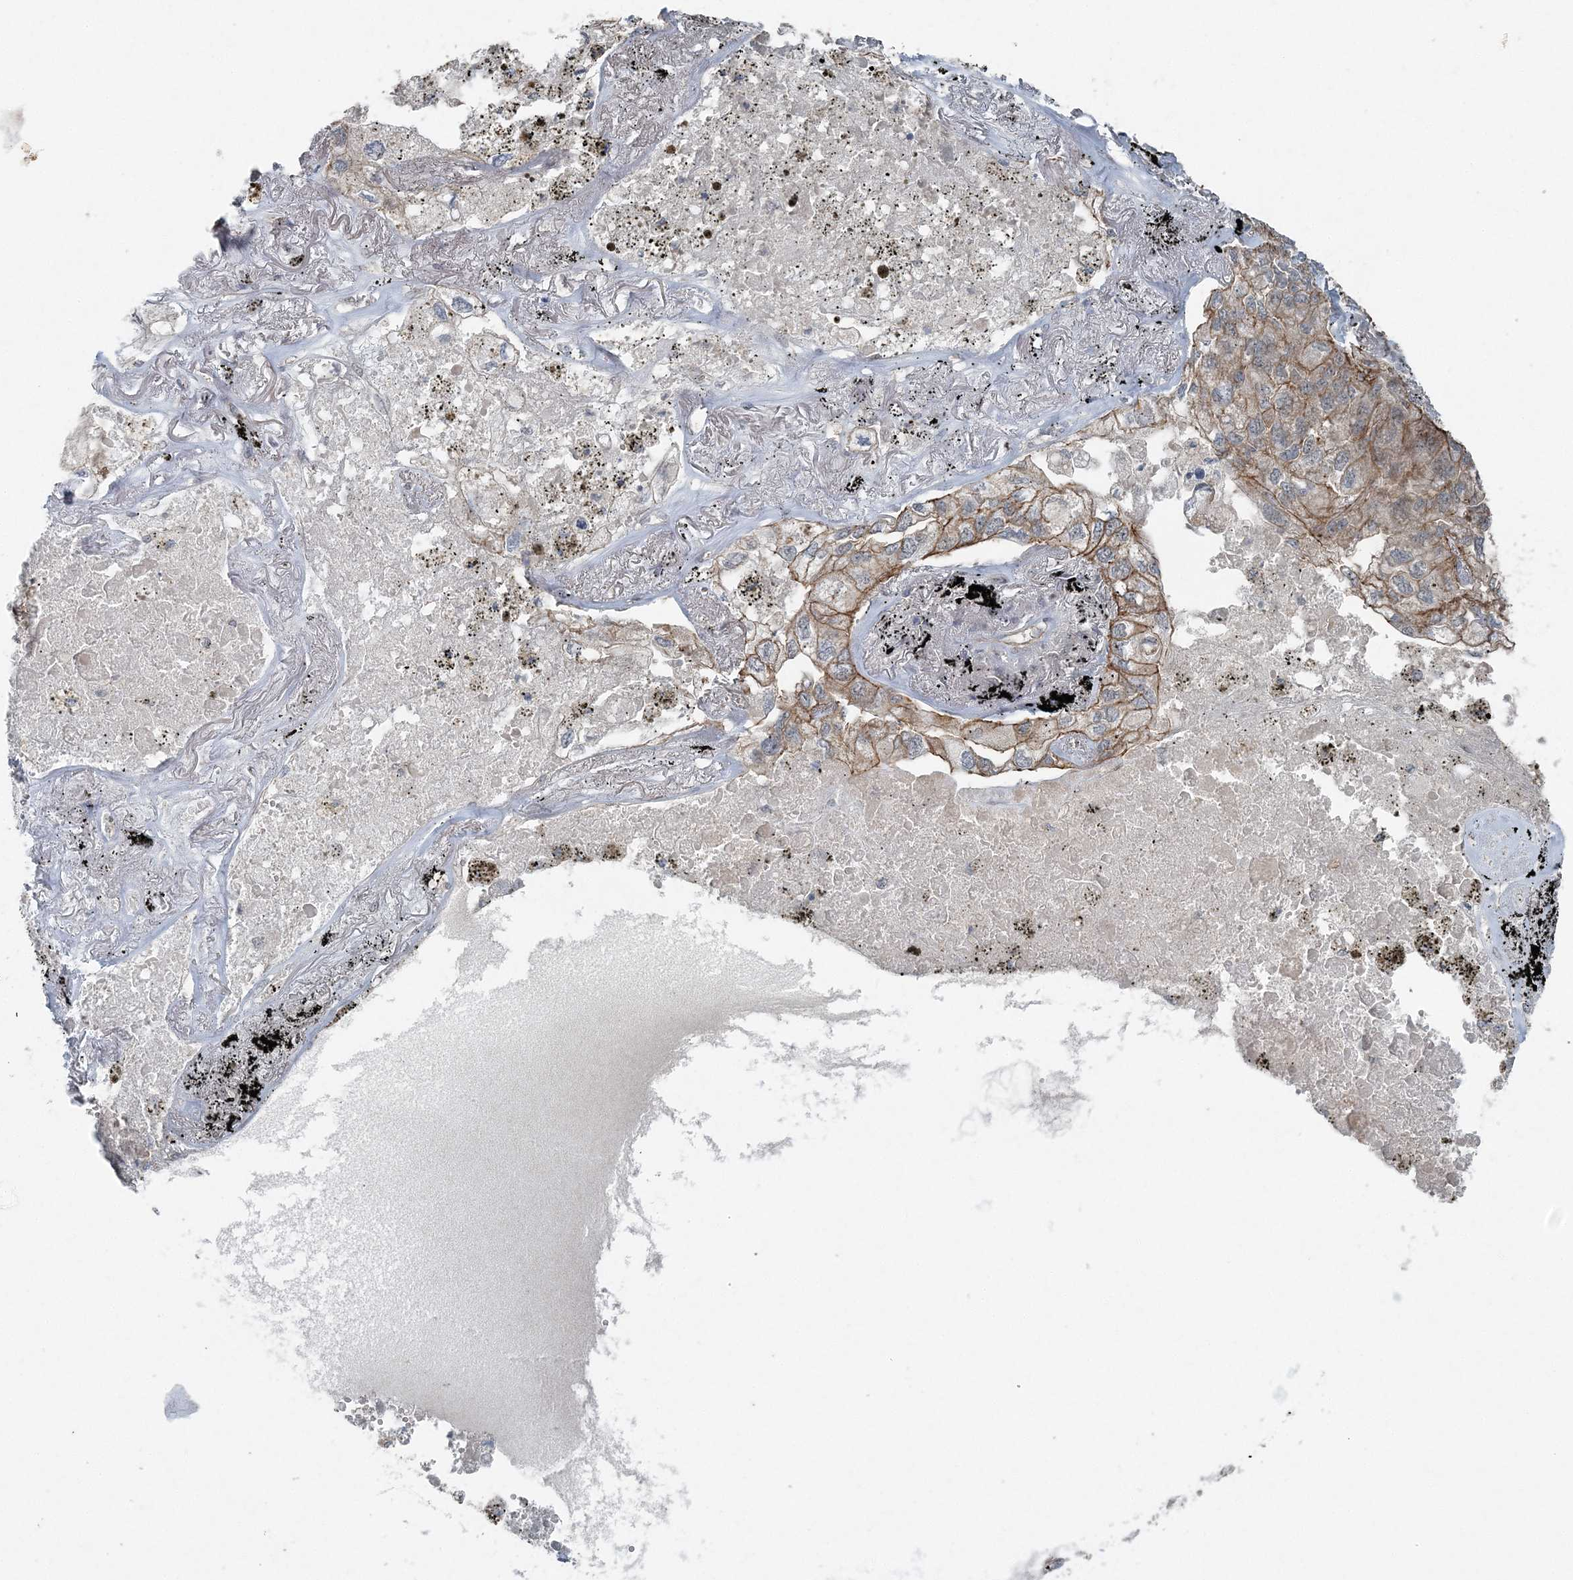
{"staining": {"intensity": "moderate", "quantity": ">75%", "location": "cytoplasmic/membranous"}, "tissue": "lung cancer", "cell_type": "Tumor cells", "image_type": "cancer", "snomed": [{"axis": "morphology", "description": "Adenocarcinoma, NOS"}, {"axis": "topography", "description": "Lung"}], "caption": "Protein analysis of lung cancer tissue reveals moderate cytoplasmic/membranous staining in about >75% of tumor cells.", "gene": "VSIG2", "patient": {"sex": "male", "age": 65}}